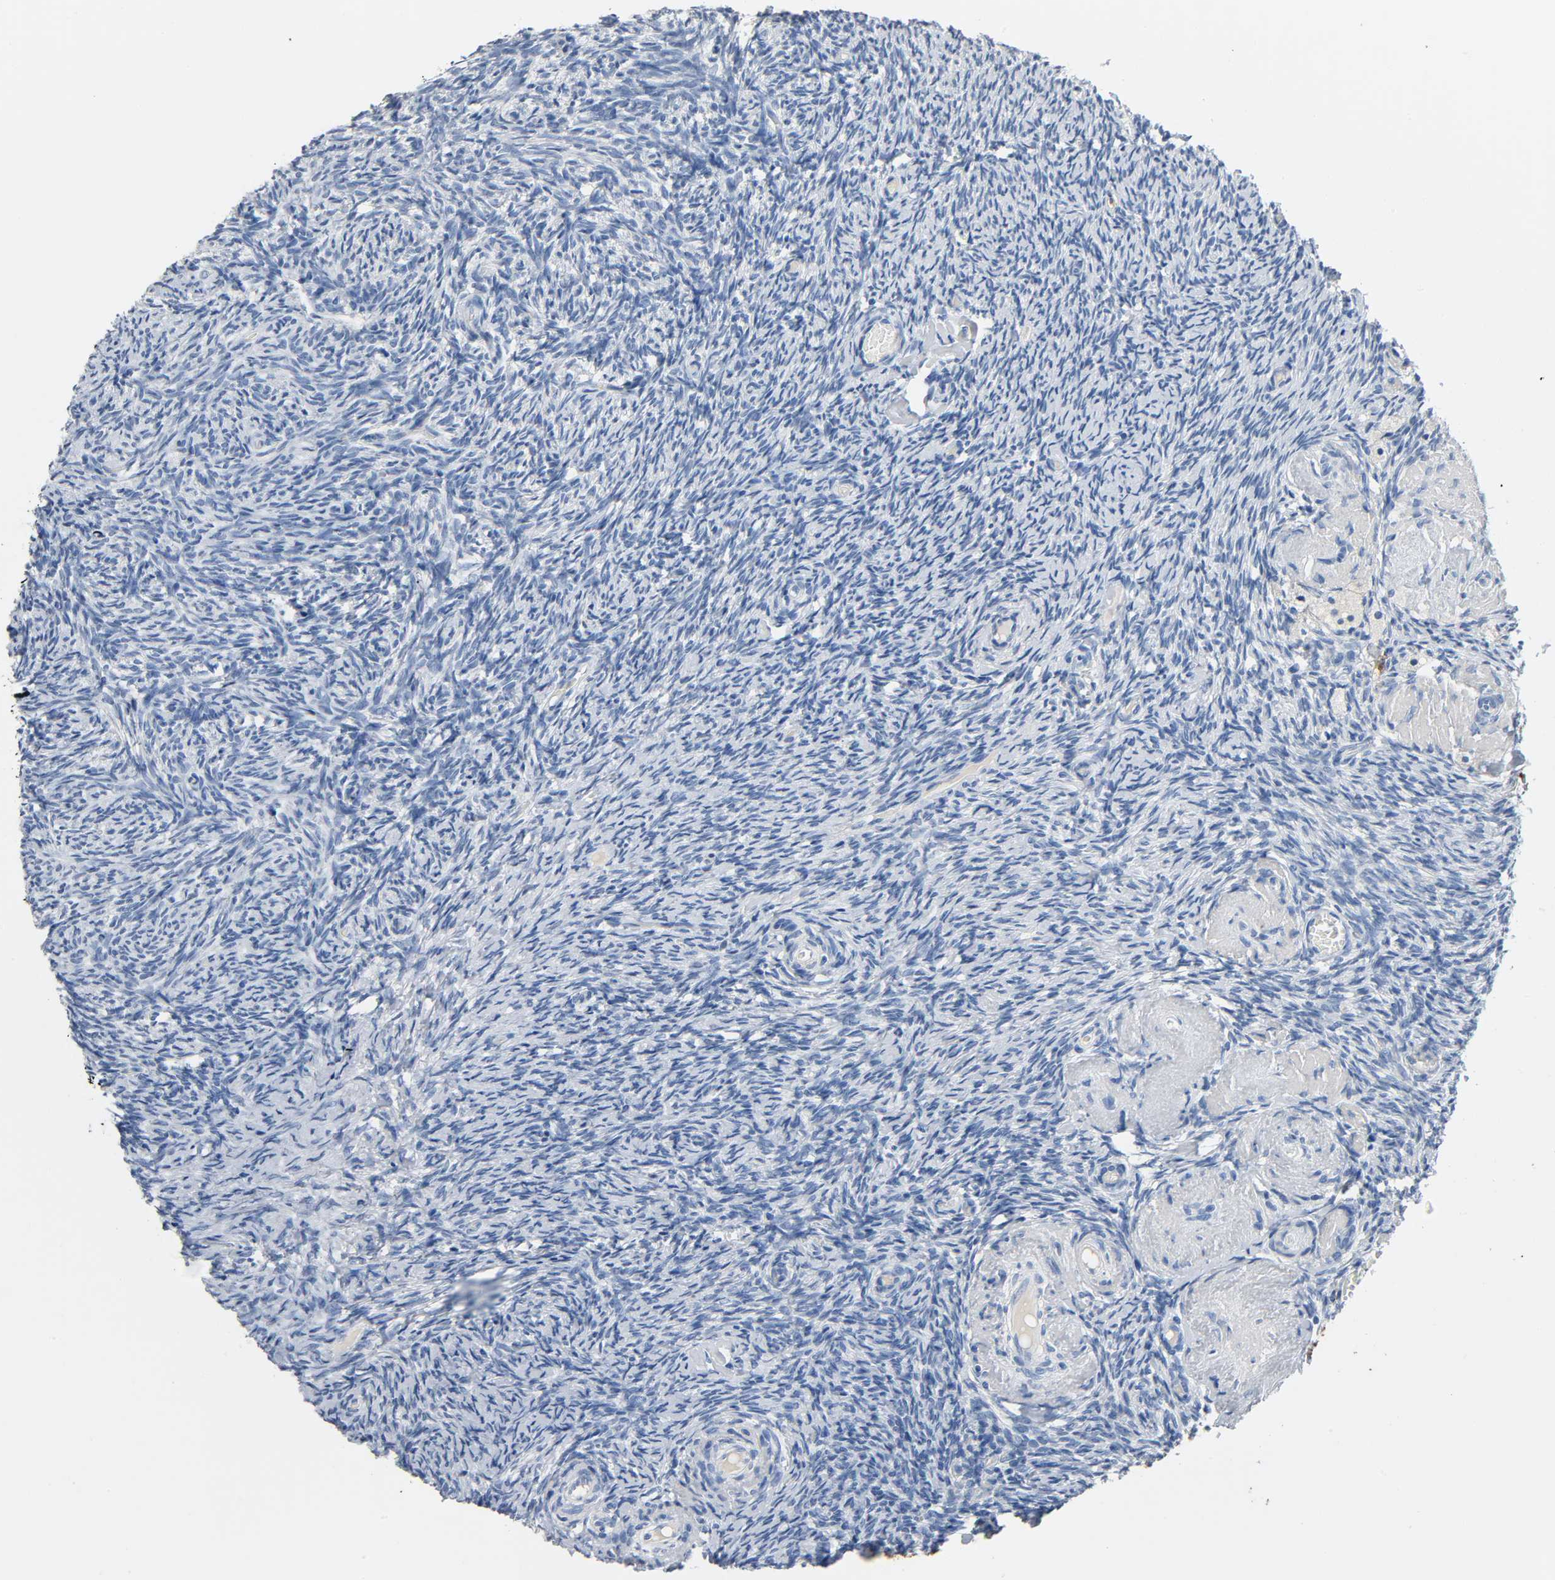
{"staining": {"intensity": "negative", "quantity": "none", "location": "none"}, "tissue": "ovary", "cell_type": "Ovarian stroma cells", "image_type": "normal", "snomed": [{"axis": "morphology", "description": "Normal tissue, NOS"}, {"axis": "topography", "description": "Ovary"}], "caption": "High power microscopy photomicrograph of an immunohistochemistry image of benign ovary, revealing no significant staining in ovarian stroma cells.", "gene": "ANPEP", "patient": {"sex": "female", "age": 60}}